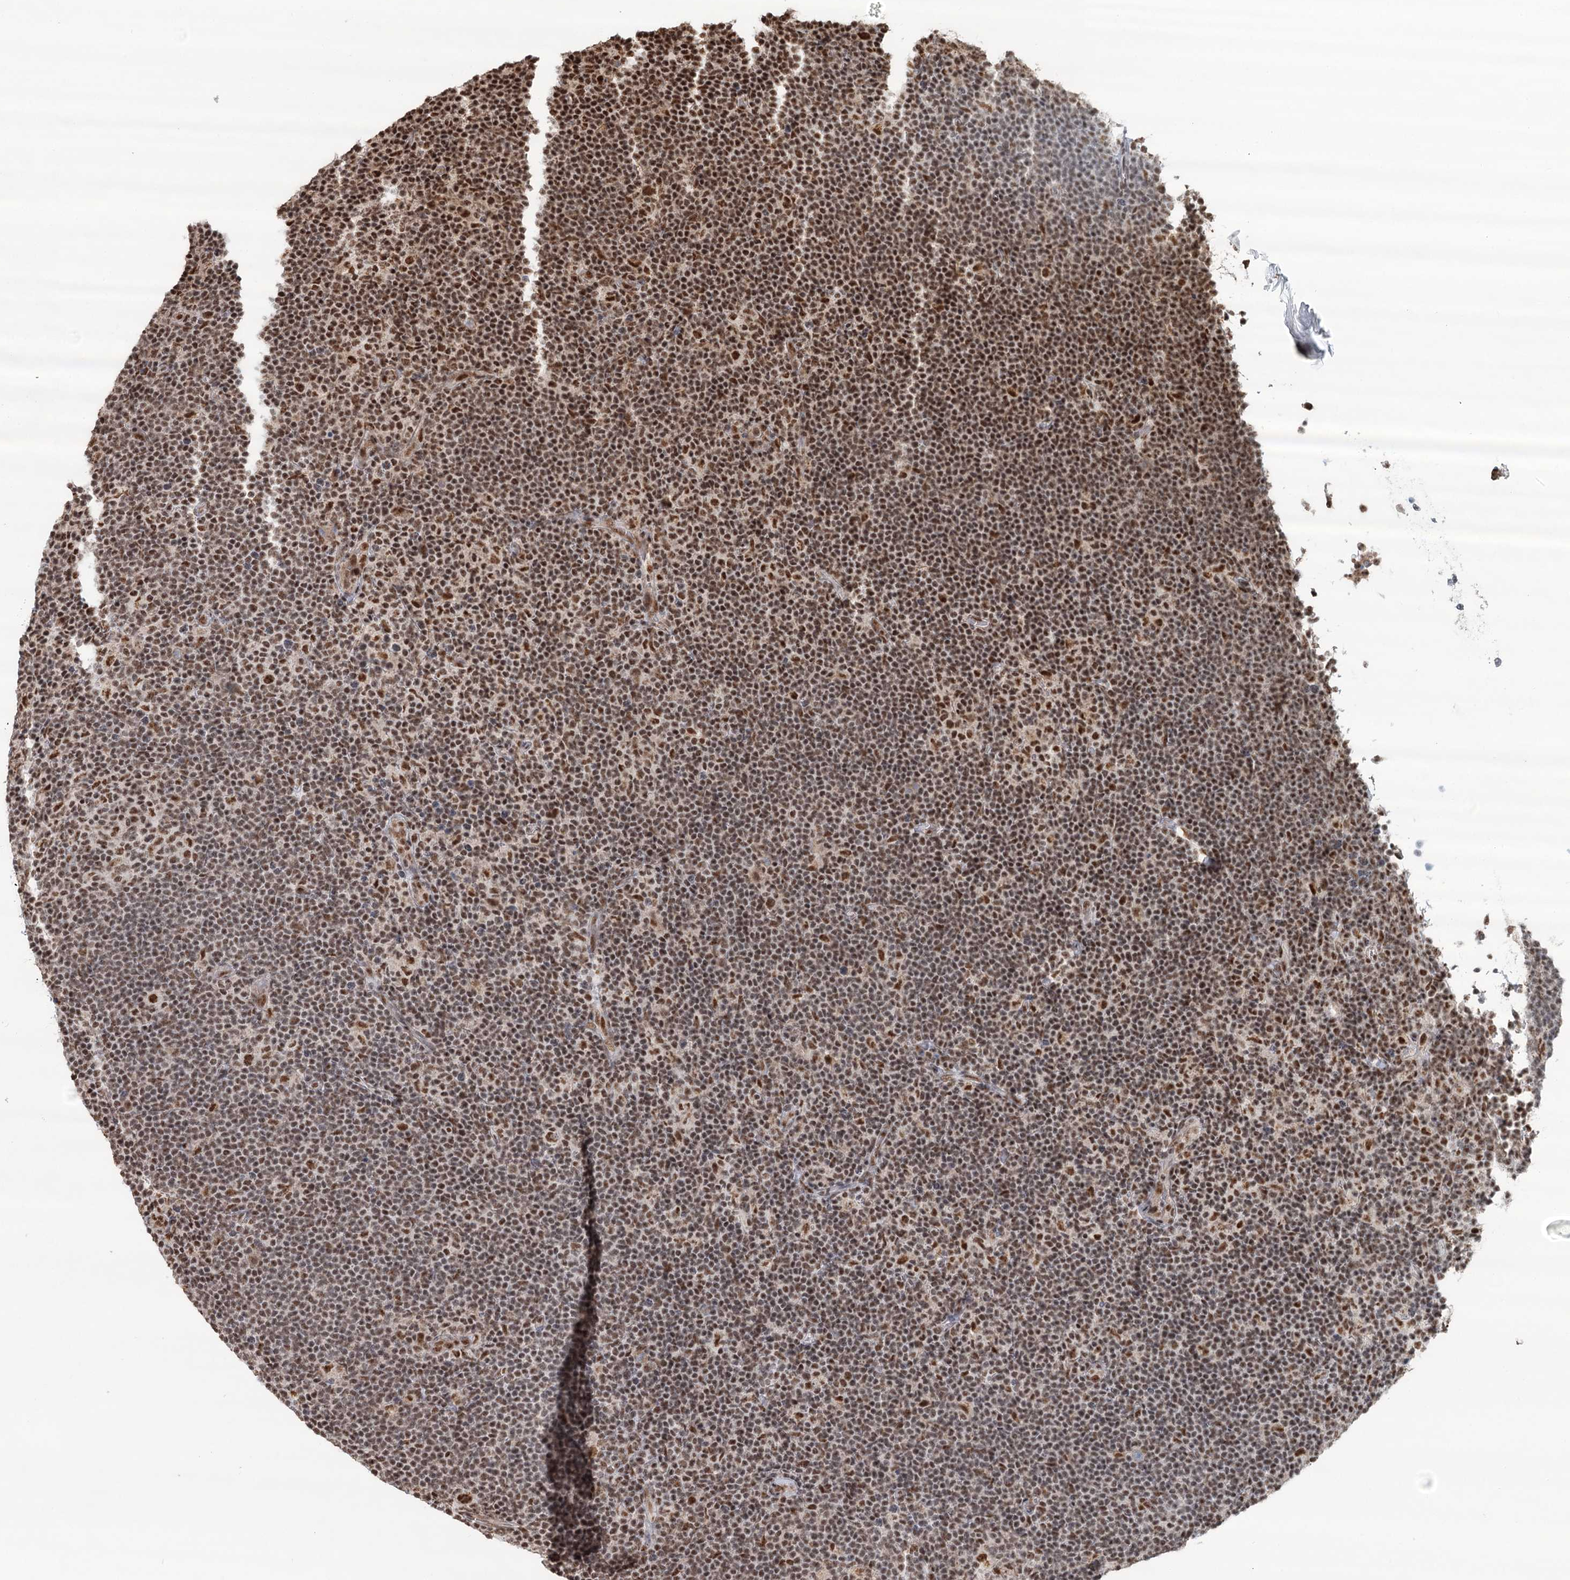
{"staining": {"intensity": "strong", "quantity": ">75%", "location": "nuclear"}, "tissue": "lymphoma", "cell_type": "Tumor cells", "image_type": "cancer", "snomed": [{"axis": "morphology", "description": "Hodgkin's disease, NOS"}, {"axis": "topography", "description": "Lymph node"}], "caption": "Lymphoma stained for a protein (brown) shows strong nuclear positive positivity in approximately >75% of tumor cells.", "gene": "GPALPP1", "patient": {"sex": "female", "age": 57}}